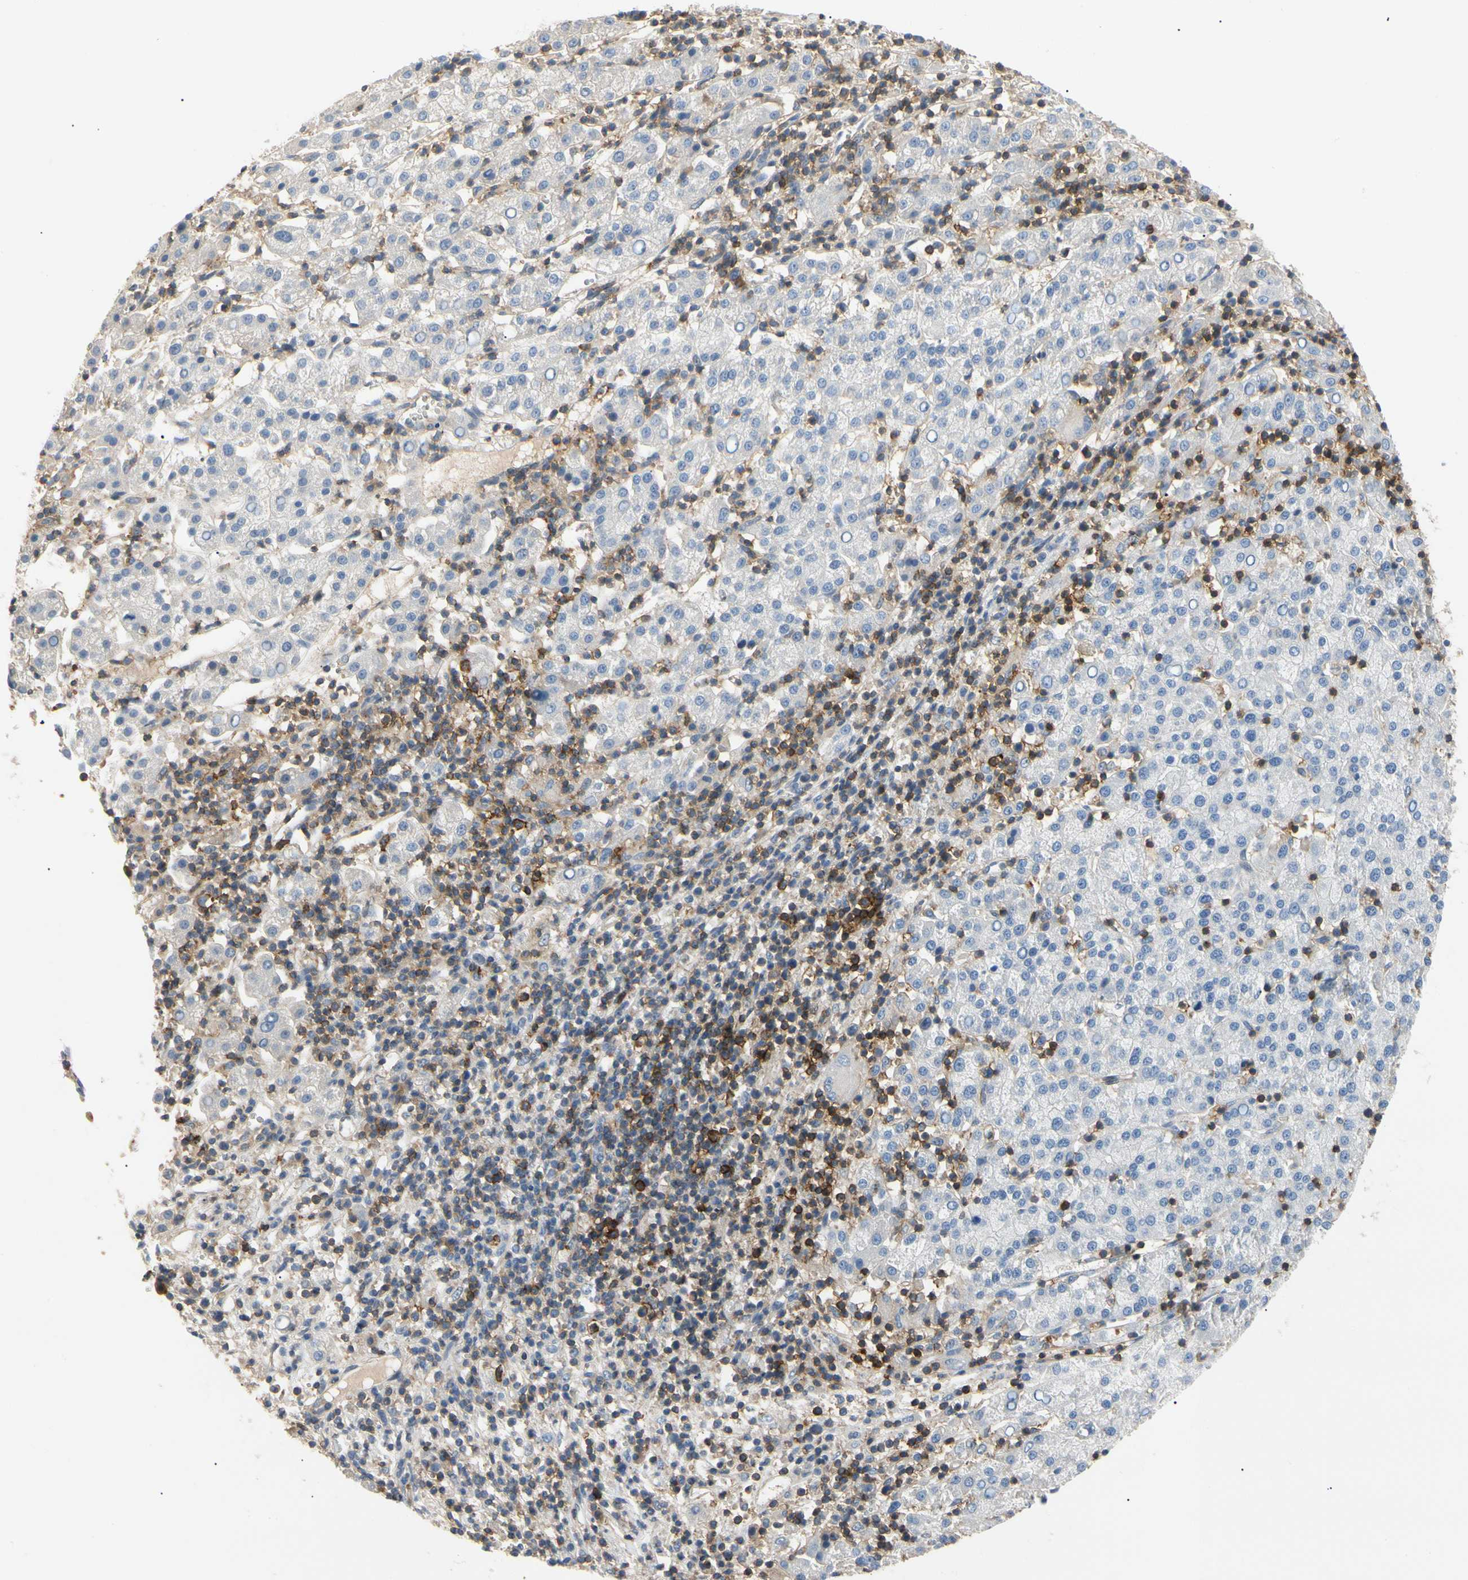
{"staining": {"intensity": "negative", "quantity": "none", "location": "none"}, "tissue": "liver cancer", "cell_type": "Tumor cells", "image_type": "cancer", "snomed": [{"axis": "morphology", "description": "Carcinoma, Hepatocellular, NOS"}, {"axis": "topography", "description": "Liver"}], "caption": "This micrograph is of liver hepatocellular carcinoma stained with IHC to label a protein in brown with the nuclei are counter-stained blue. There is no expression in tumor cells.", "gene": "TNFRSF18", "patient": {"sex": "female", "age": 58}}